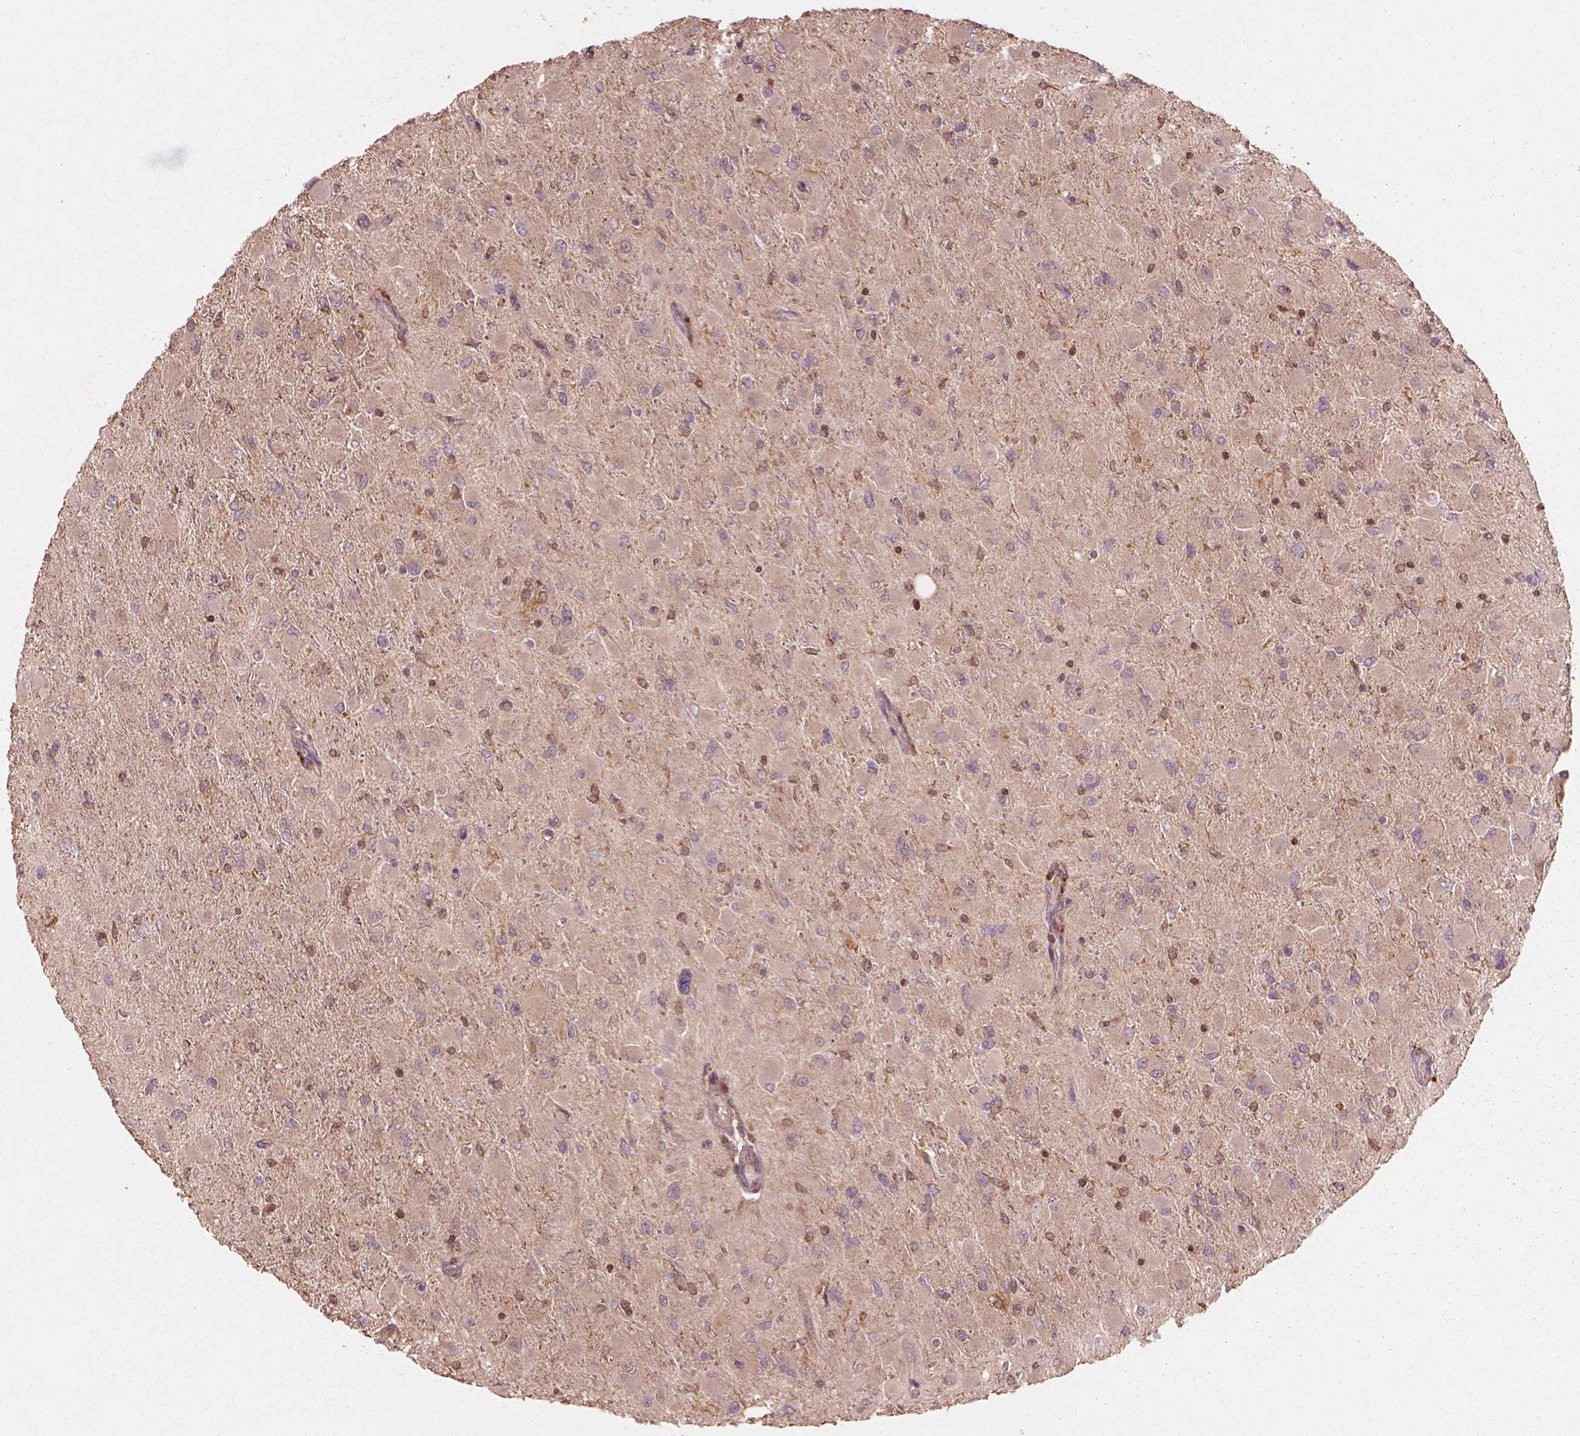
{"staining": {"intensity": "negative", "quantity": "none", "location": "none"}, "tissue": "glioma", "cell_type": "Tumor cells", "image_type": "cancer", "snomed": [{"axis": "morphology", "description": "Glioma, malignant, High grade"}, {"axis": "topography", "description": "Cerebral cortex"}], "caption": "Tumor cells are negative for brown protein staining in malignant glioma (high-grade).", "gene": "TRADD", "patient": {"sex": "female", "age": 36}}